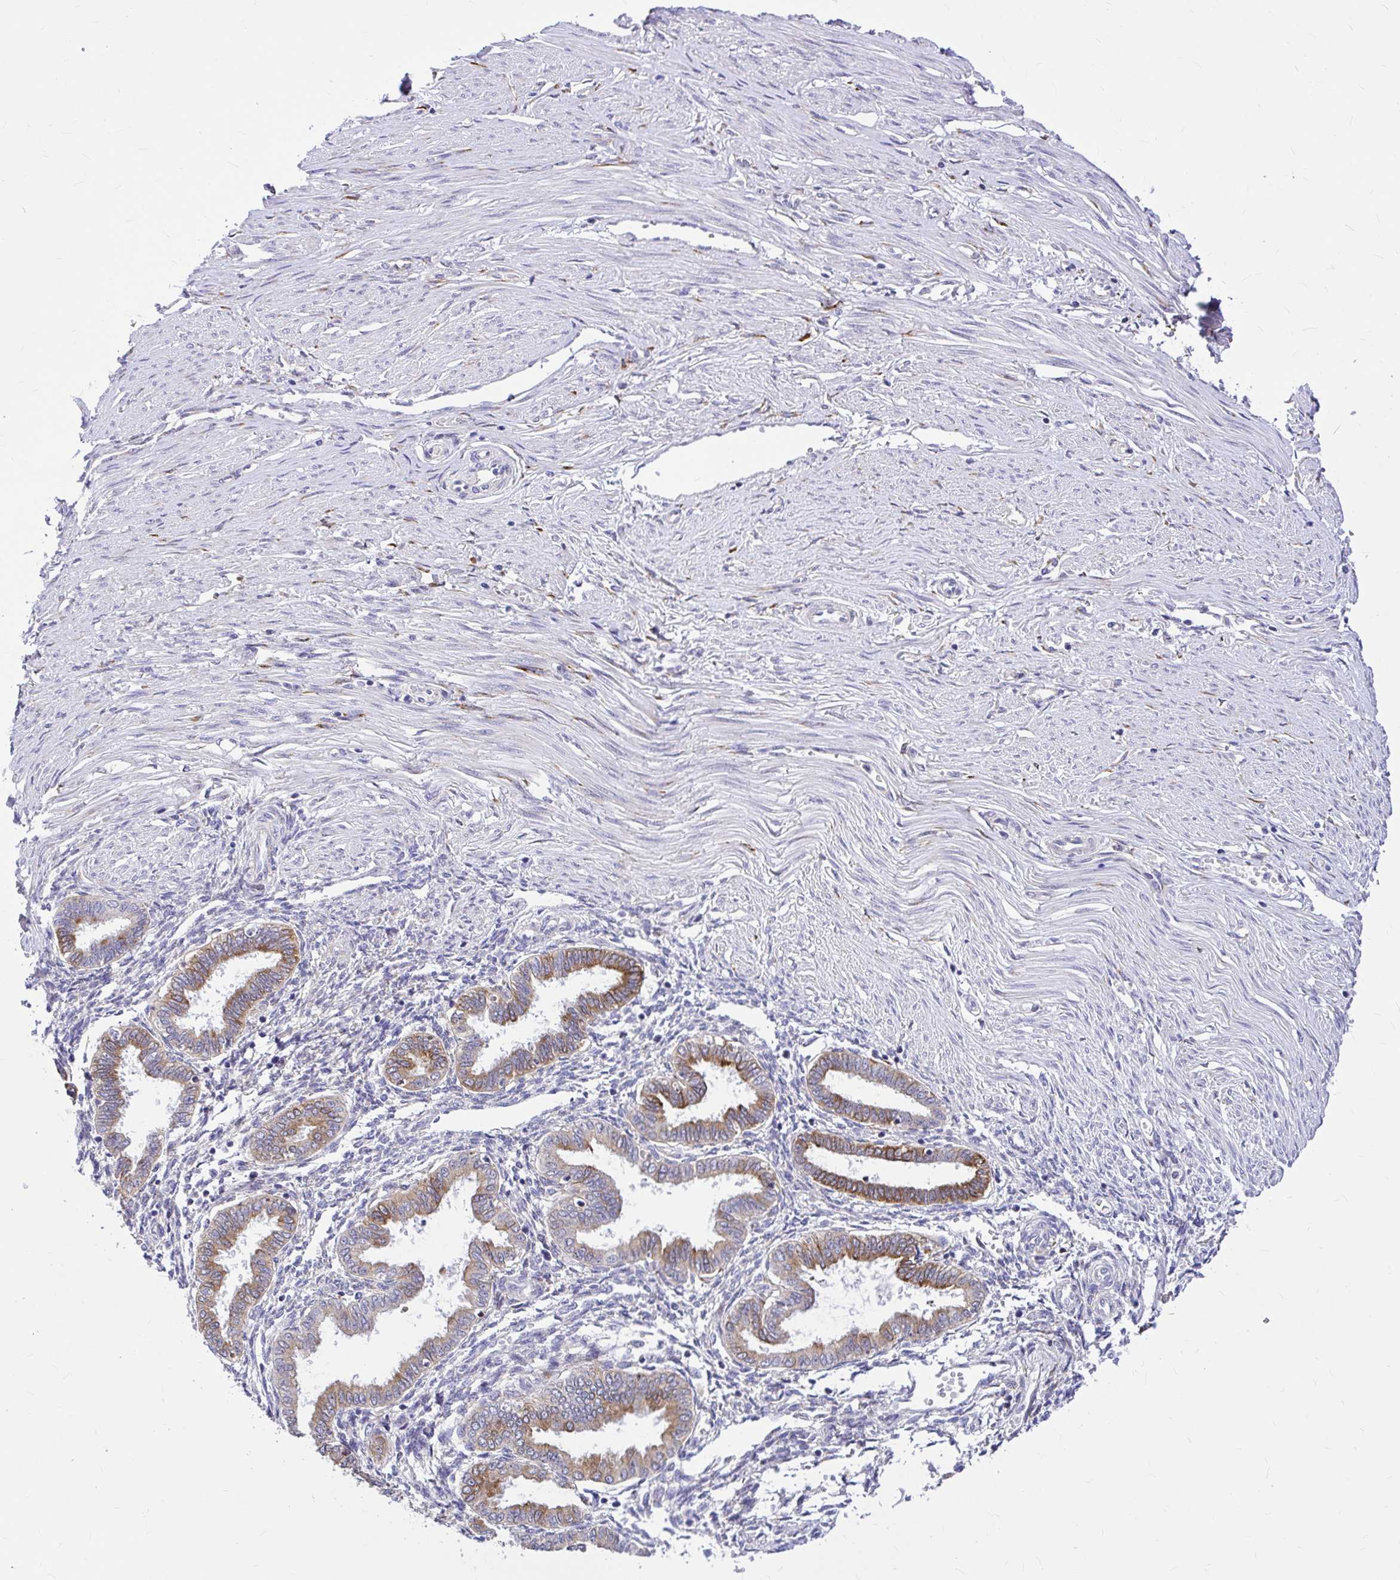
{"staining": {"intensity": "negative", "quantity": "none", "location": "none"}, "tissue": "endometrium", "cell_type": "Cells in endometrial stroma", "image_type": "normal", "snomed": [{"axis": "morphology", "description": "Normal tissue, NOS"}, {"axis": "topography", "description": "Endometrium"}], "caption": "Immunohistochemical staining of benign endometrium displays no significant positivity in cells in endometrial stroma. (DAB immunohistochemistry (IHC) visualized using brightfield microscopy, high magnification).", "gene": "GABBR2", "patient": {"sex": "female", "age": 33}}